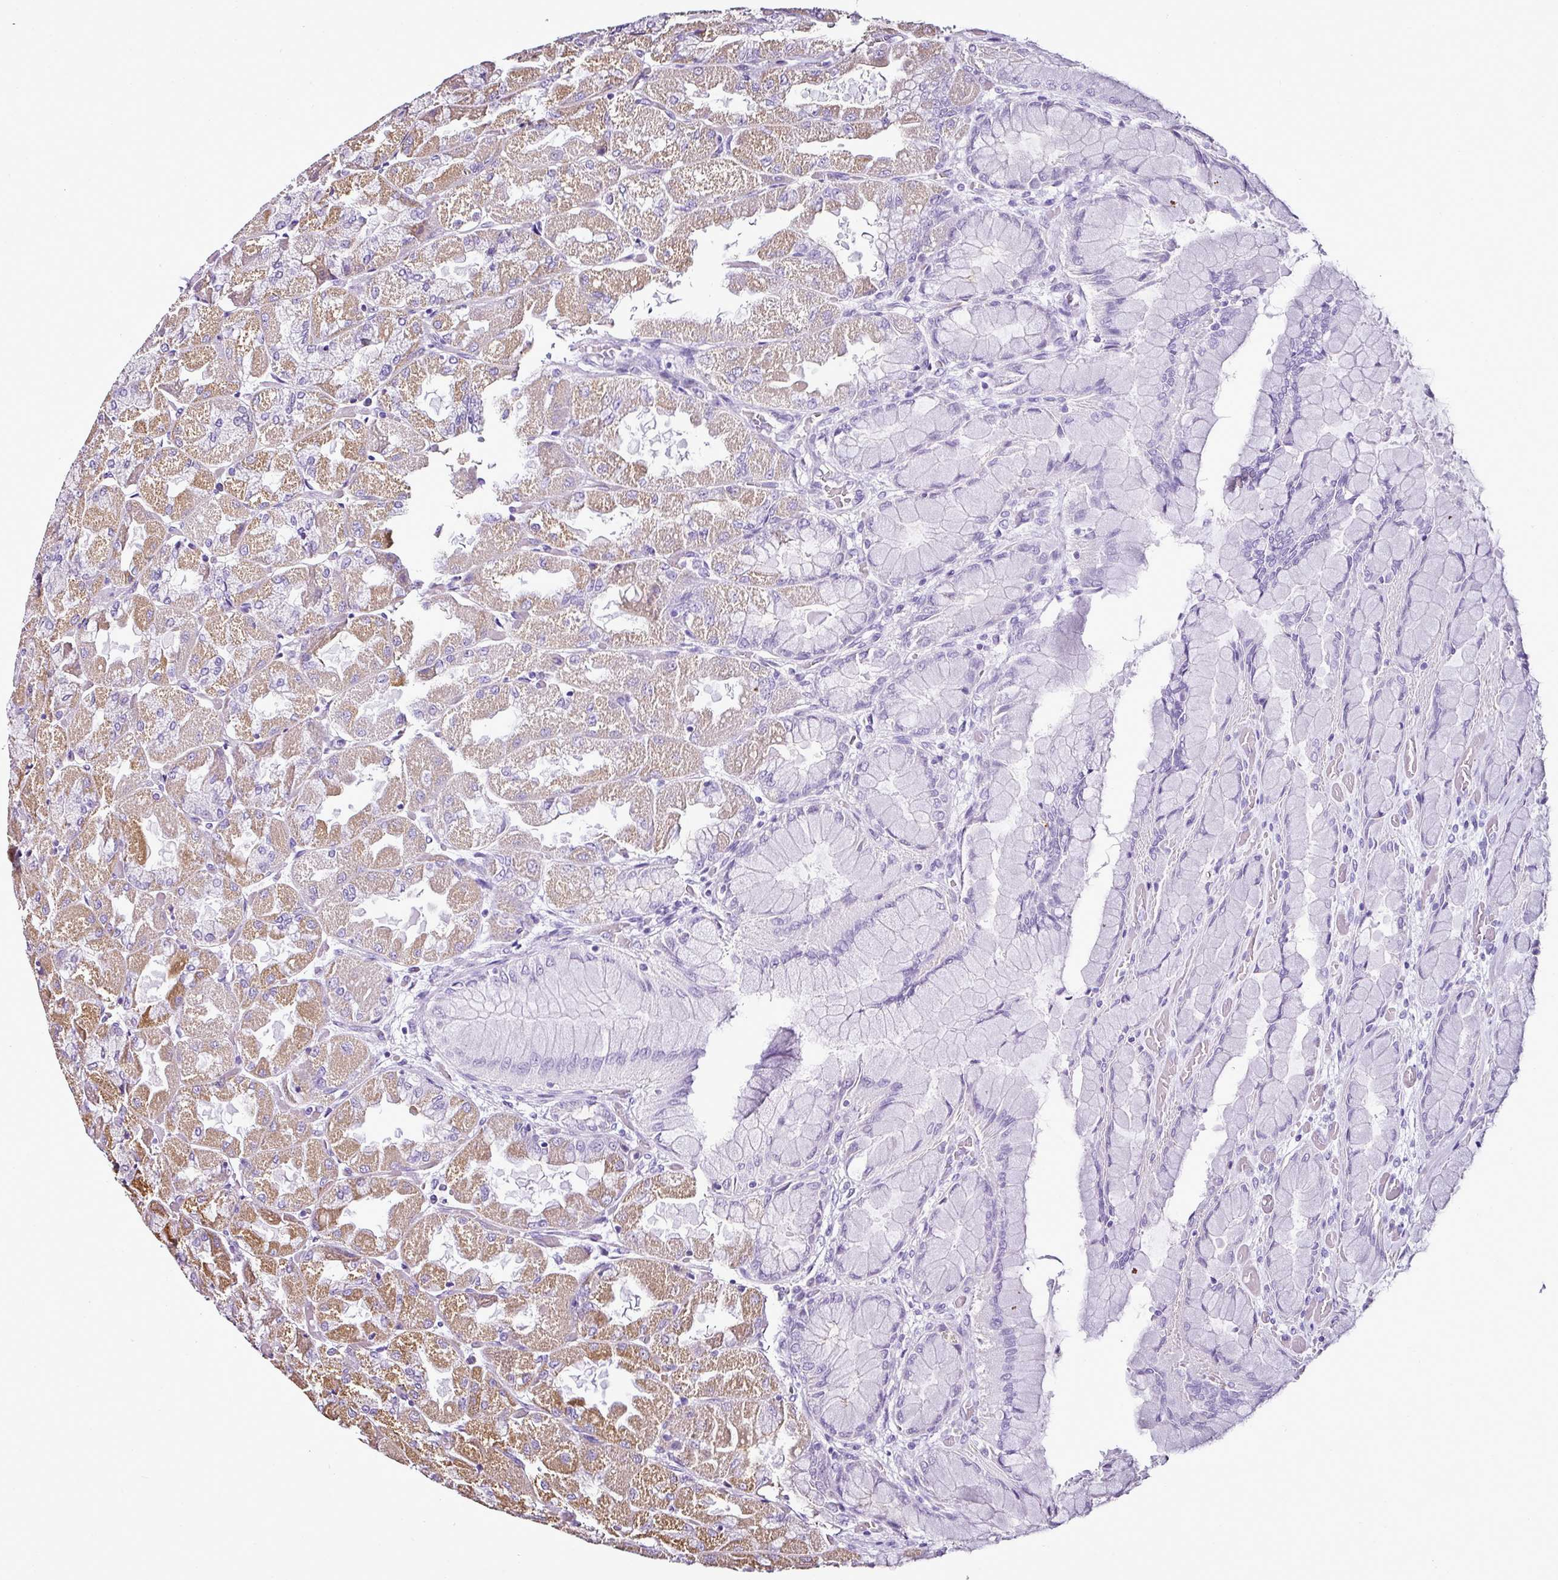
{"staining": {"intensity": "moderate", "quantity": "25%-75%", "location": "cytoplasmic/membranous"}, "tissue": "stomach", "cell_type": "Glandular cells", "image_type": "normal", "snomed": [{"axis": "morphology", "description": "Normal tissue, NOS"}, {"axis": "topography", "description": "Stomach"}], "caption": "The image shows a brown stain indicating the presence of a protein in the cytoplasmic/membranous of glandular cells in stomach. The staining is performed using DAB brown chromogen to label protein expression. The nuclei are counter-stained blue using hematoxylin.", "gene": "DPAGT1", "patient": {"sex": "female", "age": 61}}